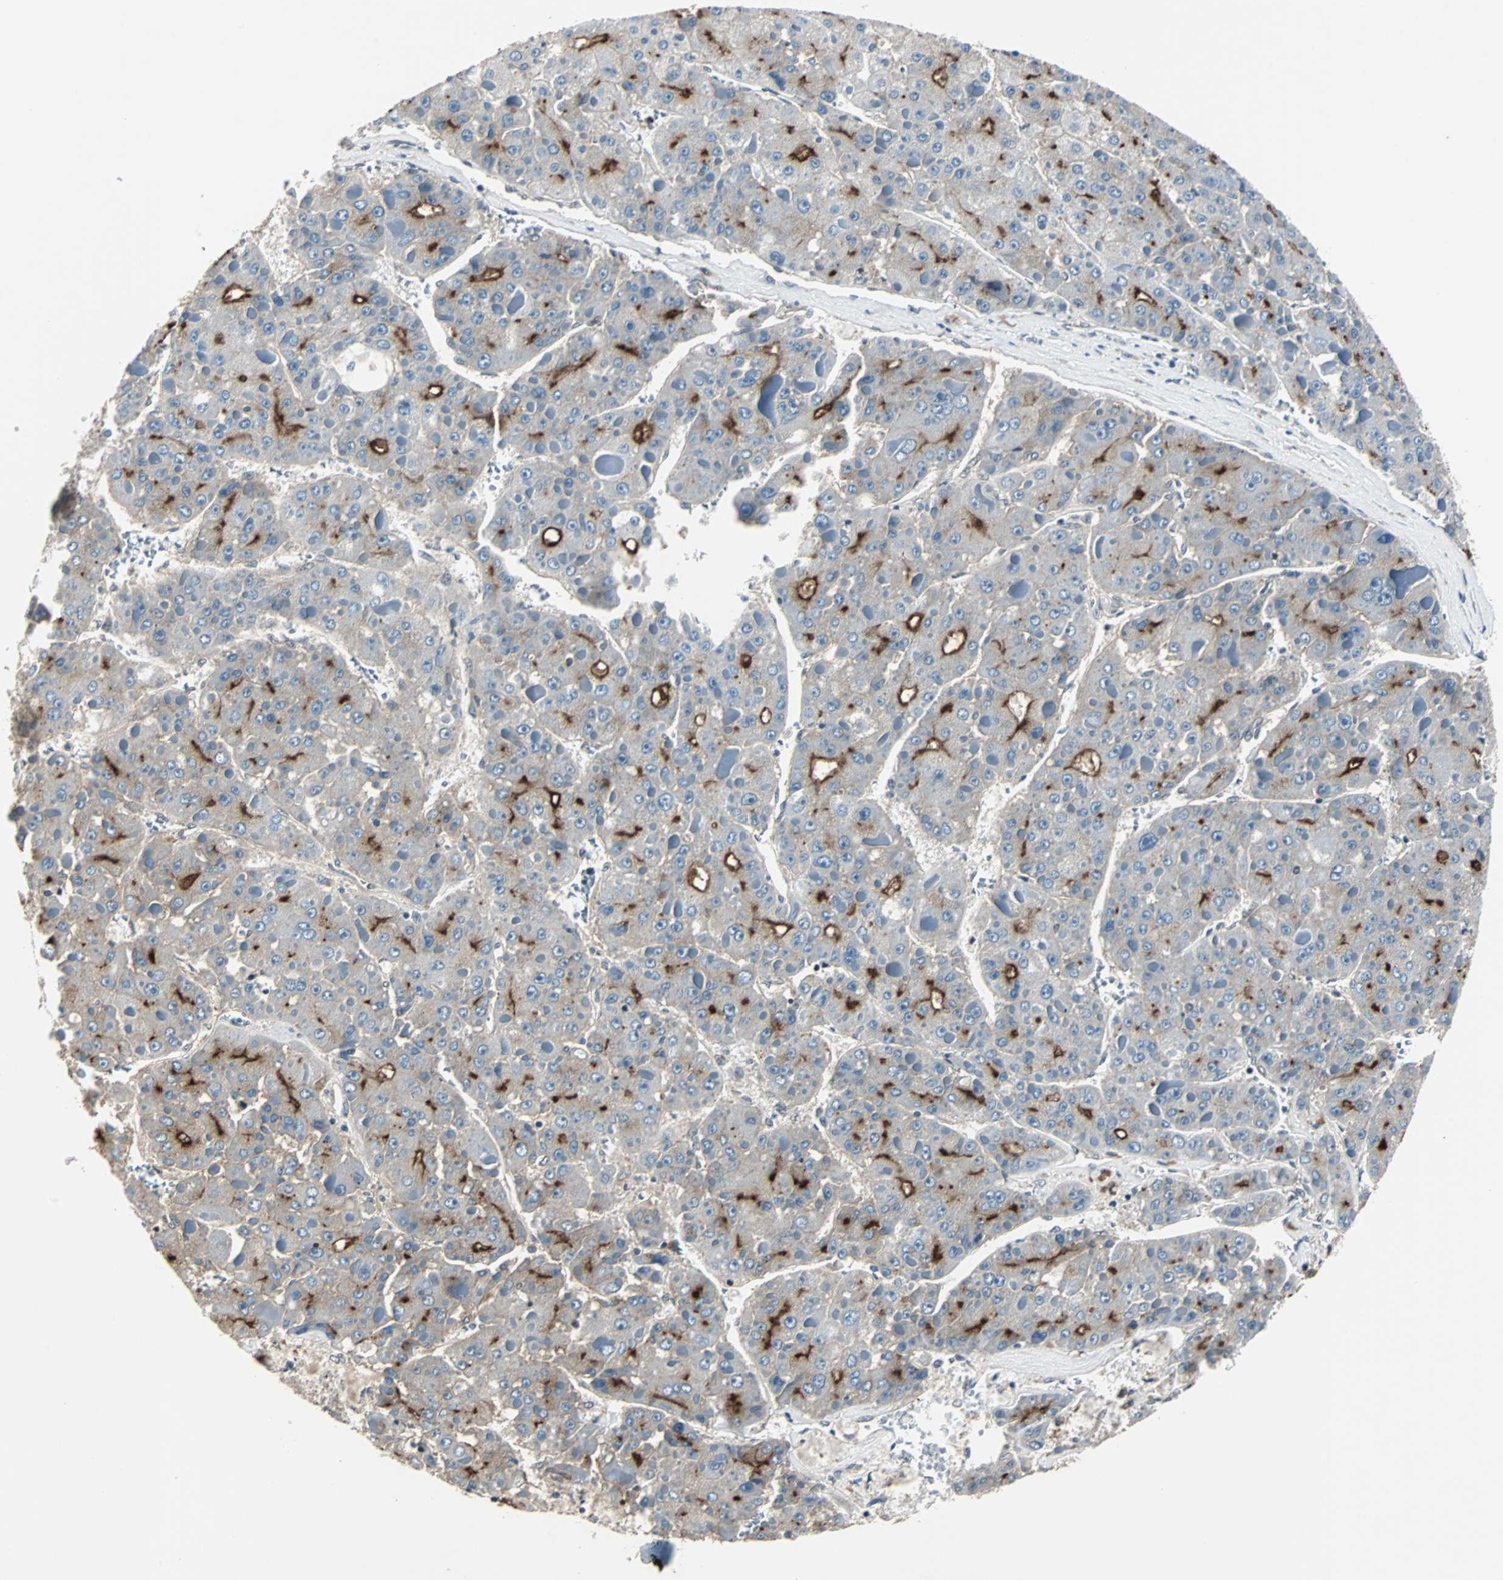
{"staining": {"intensity": "strong", "quantity": "25%-75%", "location": "cytoplasmic/membranous"}, "tissue": "liver cancer", "cell_type": "Tumor cells", "image_type": "cancer", "snomed": [{"axis": "morphology", "description": "Carcinoma, Hepatocellular, NOS"}, {"axis": "topography", "description": "Liver"}], "caption": "The immunohistochemical stain highlights strong cytoplasmic/membranous positivity in tumor cells of hepatocellular carcinoma (liver) tissue.", "gene": "MKX", "patient": {"sex": "female", "age": 73}}